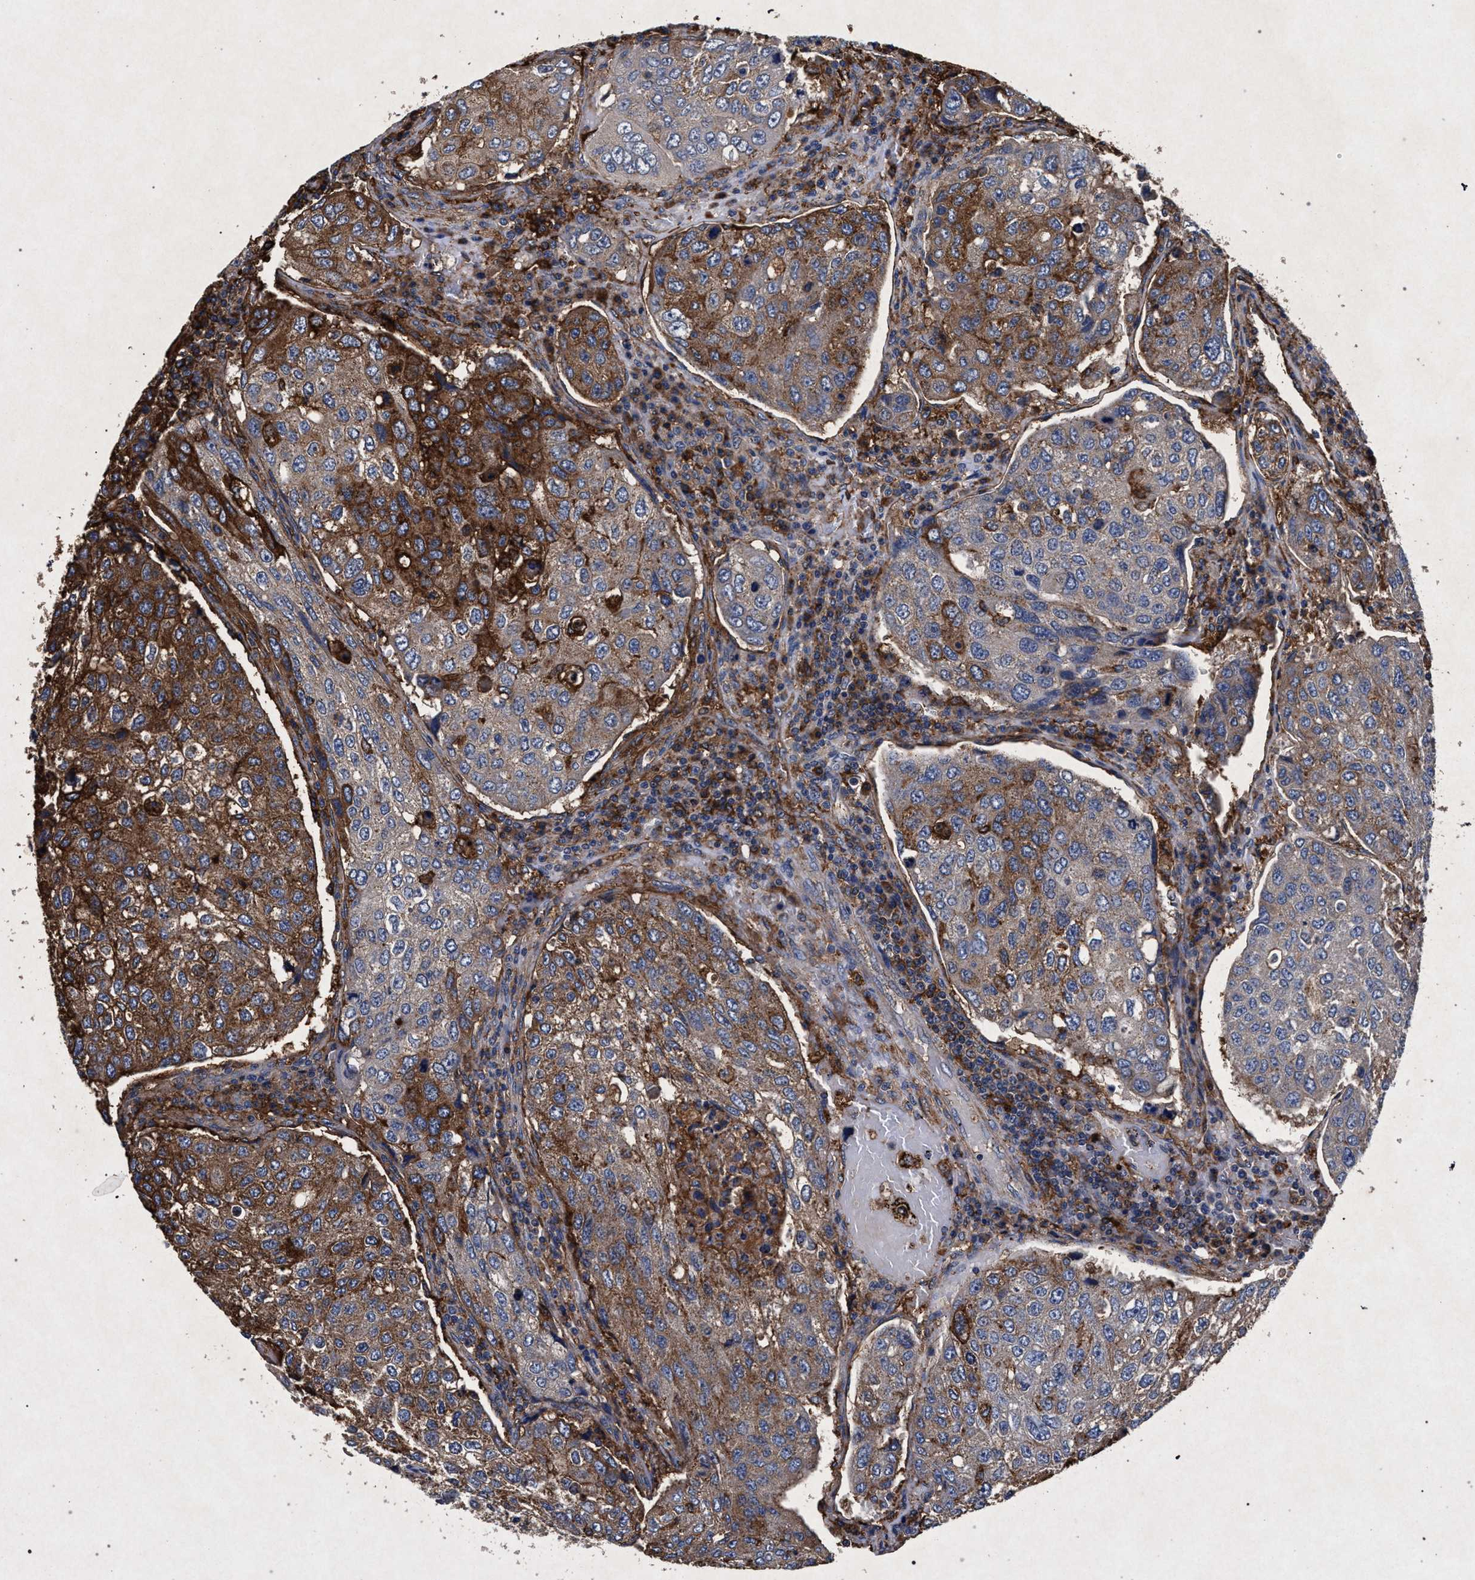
{"staining": {"intensity": "moderate", "quantity": "25%-75%", "location": "cytoplasmic/membranous"}, "tissue": "urothelial cancer", "cell_type": "Tumor cells", "image_type": "cancer", "snomed": [{"axis": "morphology", "description": "Urothelial carcinoma, High grade"}, {"axis": "topography", "description": "Lymph node"}, {"axis": "topography", "description": "Urinary bladder"}], "caption": "Urothelial cancer stained for a protein (brown) displays moderate cytoplasmic/membranous positive positivity in approximately 25%-75% of tumor cells.", "gene": "MARCKS", "patient": {"sex": "male", "age": 51}}